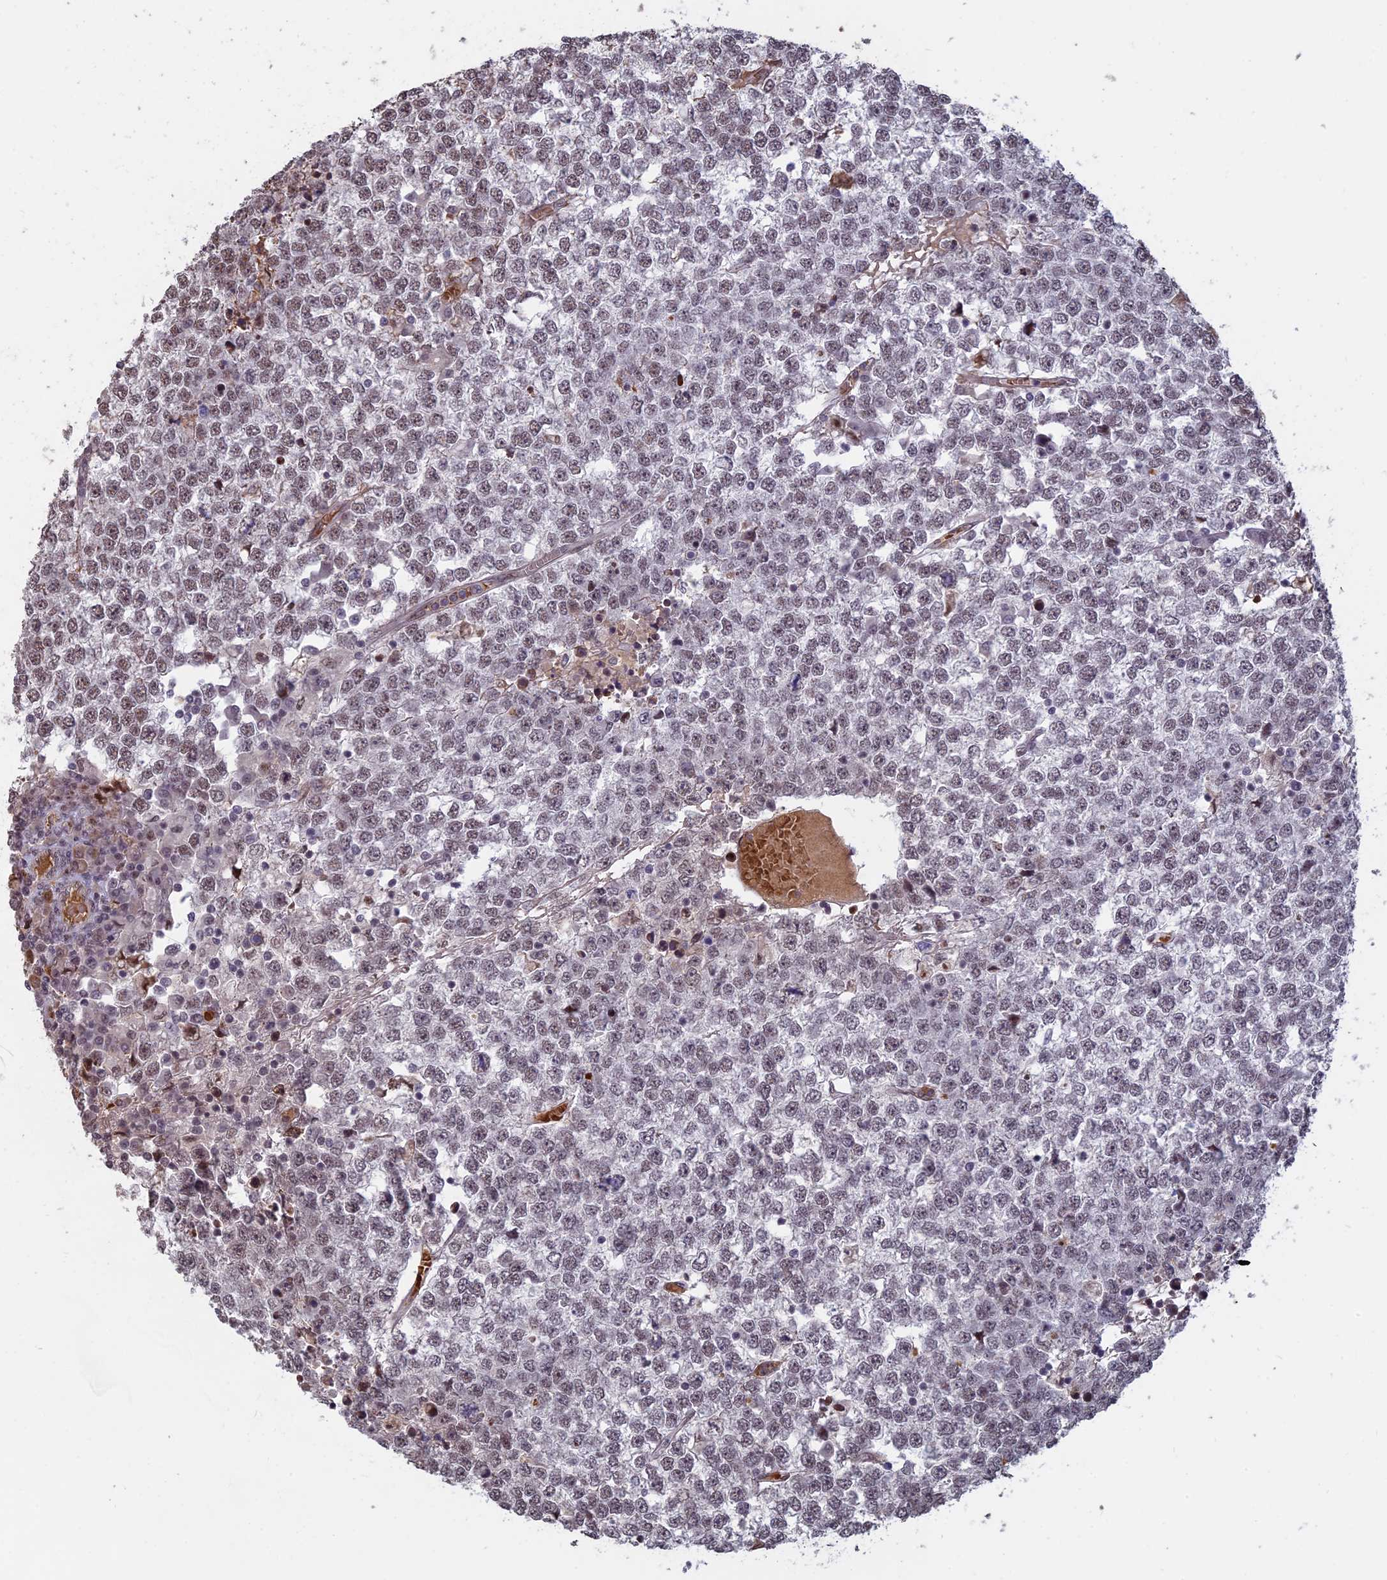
{"staining": {"intensity": "moderate", "quantity": "25%-75%", "location": "nuclear"}, "tissue": "testis cancer", "cell_type": "Tumor cells", "image_type": "cancer", "snomed": [{"axis": "morphology", "description": "Seminoma, NOS"}, {"axis": "topography", "description": "Testis"}], "caption": "Immunohistochemistry histopathology image of testis cancer stained for a protein (brown), which exhibits medium levels of moderate nuclear positivity in about 25%-75% of tumor cells.", "gene": "MFAP1", "patient": {"sex": "male", "age": 65}}